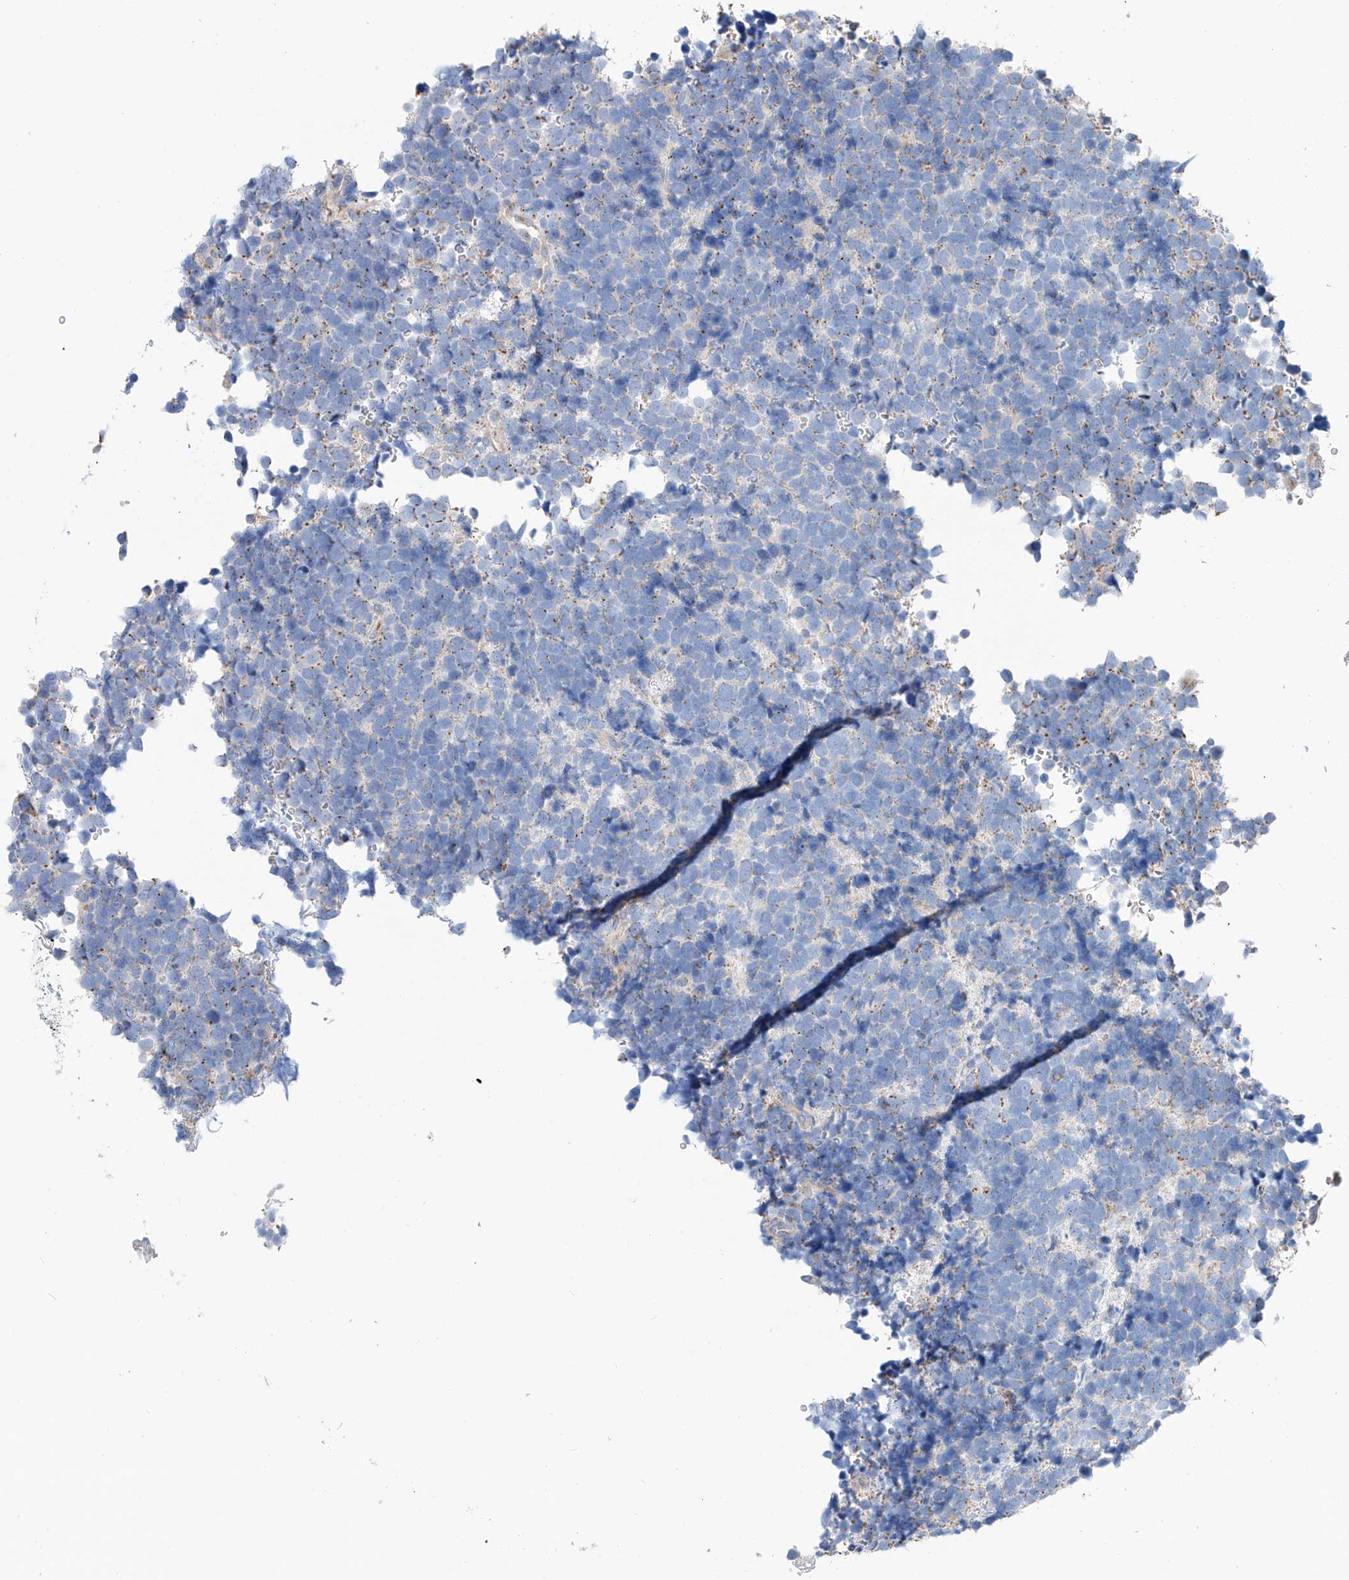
{"staining": {"intensity": "negative", "quantity": "none", "location": "none"}, "tissue": "urothelial cancer", "cell_type": "Tumor cells", "image_type": "cancer", "snomed": [{"axis": "morphology", "description": "Urothelial carcinoma, High grade"}, {"axis": "topography", "description": "Urinary bladder"}], "caption": "Human urothelial cancer stained for a protein using immunohistochemistry (IHC) displays no expression in tumor cells.", "gene": "SLC22A7", "patient": {"sex": "female", "age": 82}}